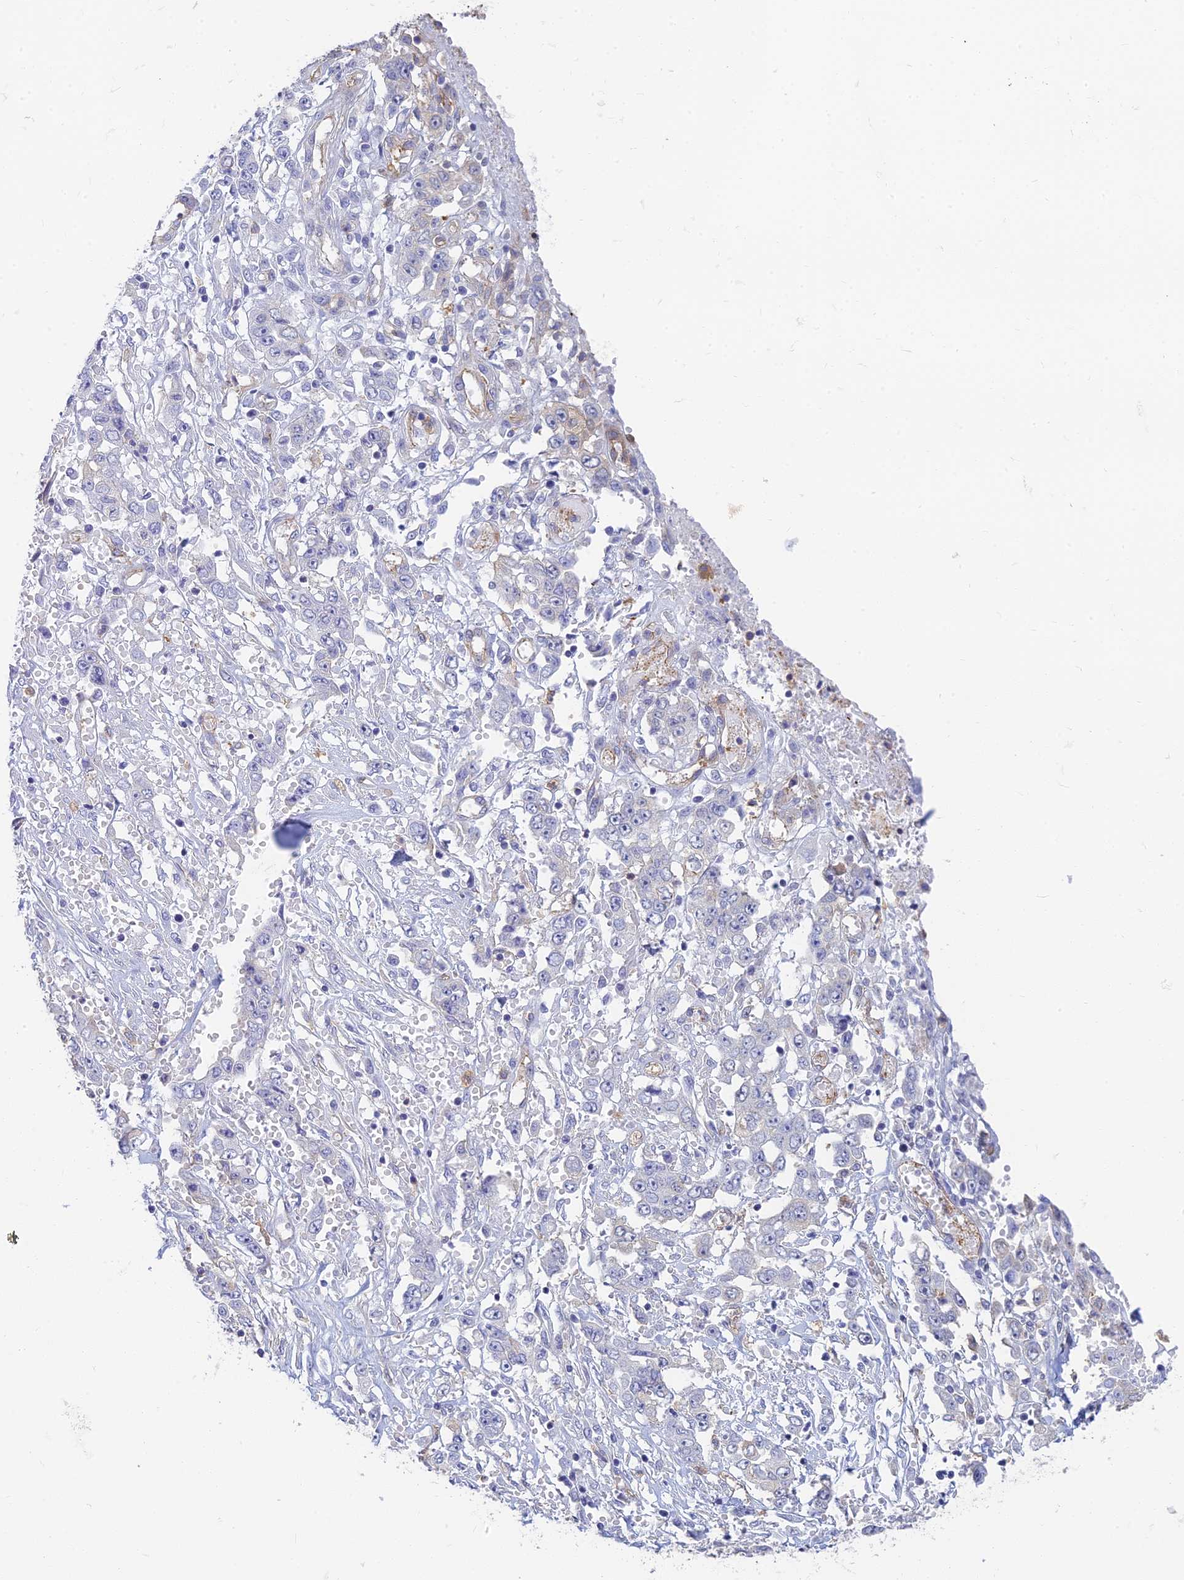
{"staining": {"intensity": "negative", "quantity": "none", "location": "none"}, "tissue": "stomach cancer", "cell_type": "Tumor cells", "image_type": "cancer", "snomed": [{"axis": "morphology", "description": "Adenocarcinoma, NOS"}, {"axis": "topography", "description": "Stomach, upper"}], "caption": "A high-resolution micrograph shows immunohistochemistry (IHC) staining of adenocarcinoma (stomach), which exhibits no significant staining in tumor cells. (Immunohistochemistry, brightfield microscopy, high magnification).", "gene": "STRN4", "patient": {"sex": "male", "age": 62}}